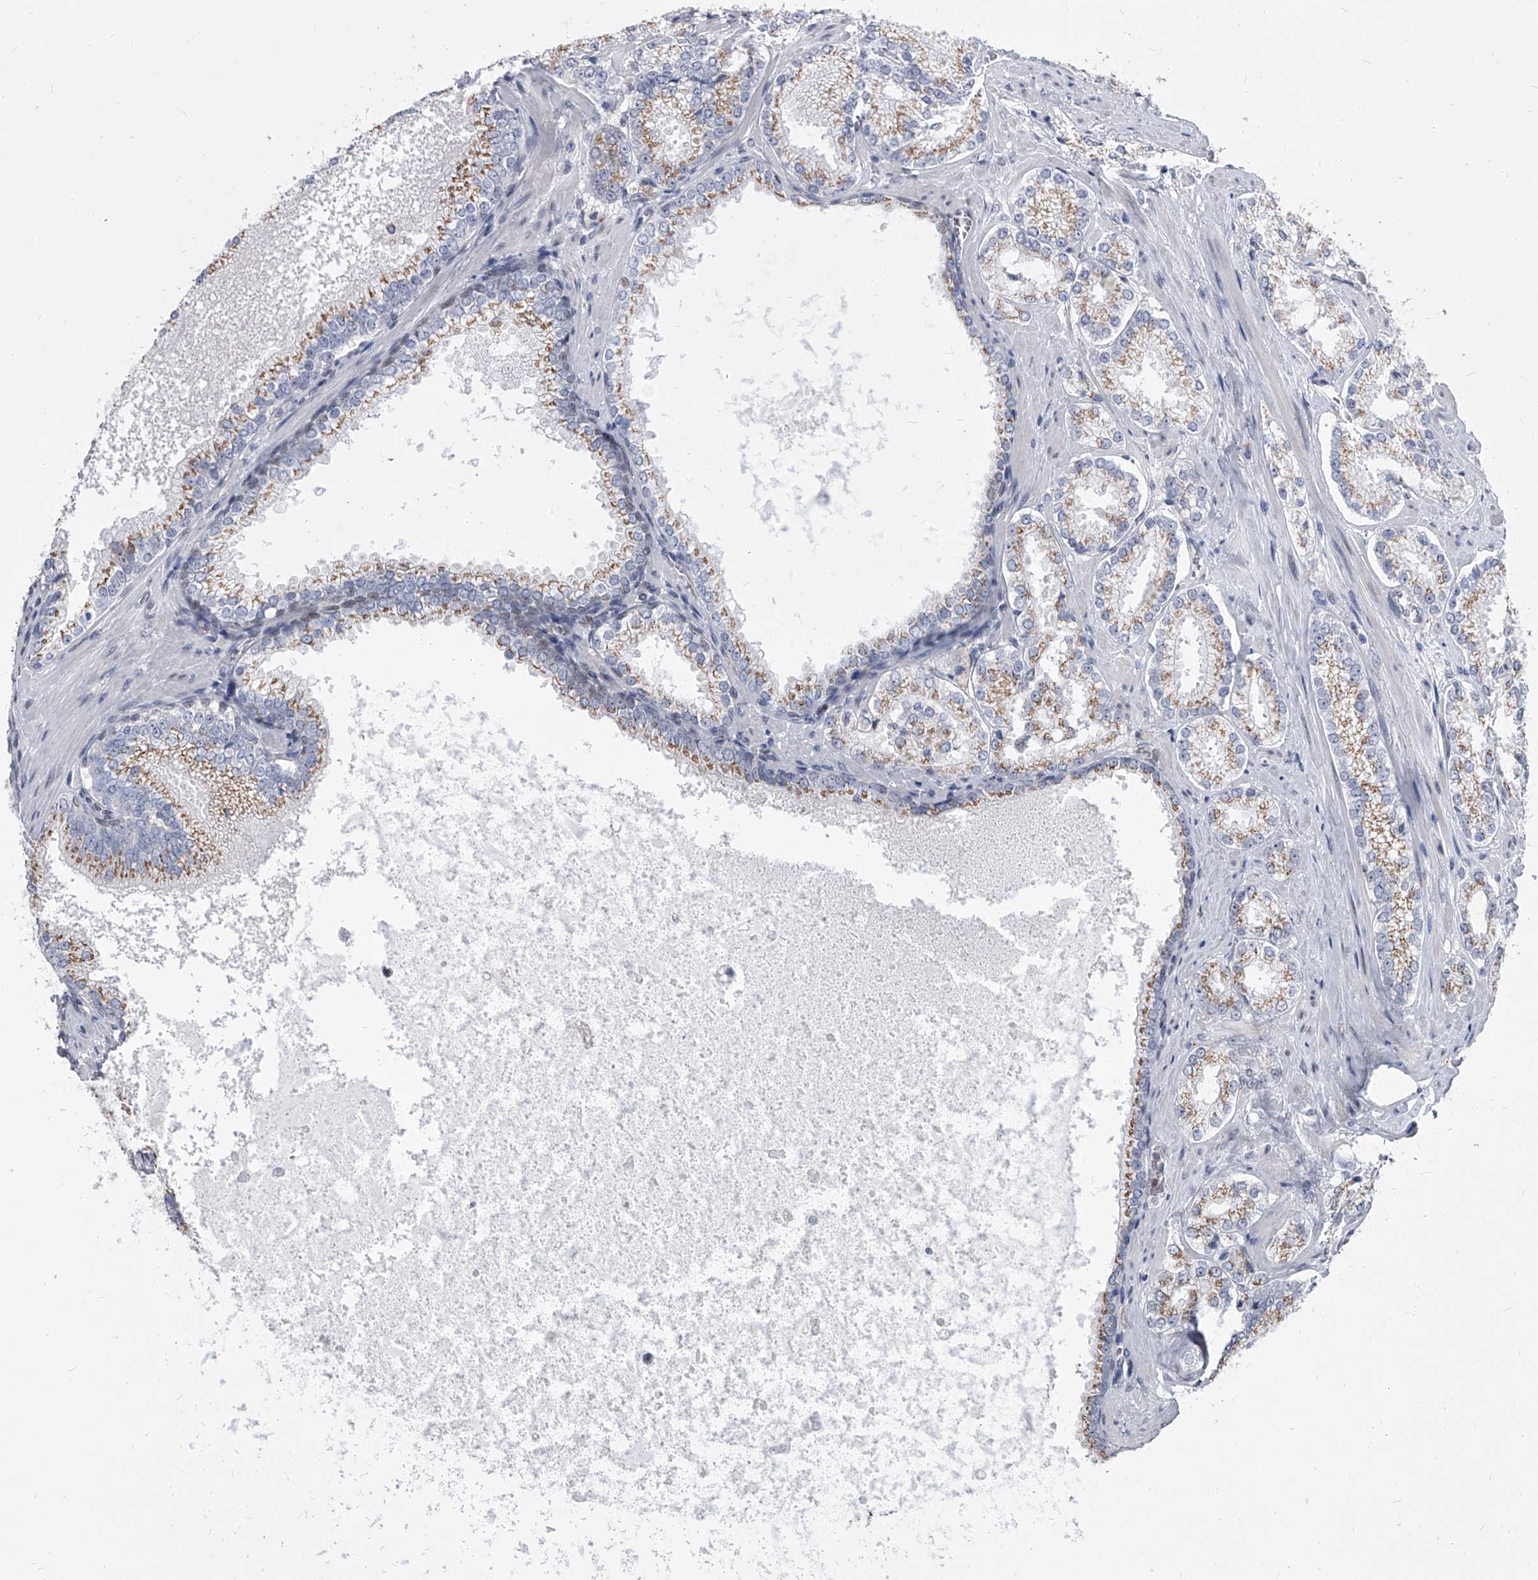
{"staining": {"intensity": "moderate", "quantity": "25%-75%", "location": "cytoplasmic/membranous"}, "tissue": "prostate cancer", "cell_type": "Tumor cells", "image_type": "cancer", "snomed": [{"axis": "morphology", "description": "Adenocarcinoma, High grade"}, {"axis": "topography", "description": "Prostate"}], "caption": "Tumor cells reveal medium levels of moderate cytoplasmic/membranous positivity in about 25%-75% of cells in high-grade adenocarcinoma (prostate).", "gene": "EVA1C", "patient": {"sex": "male", "age": 73}}